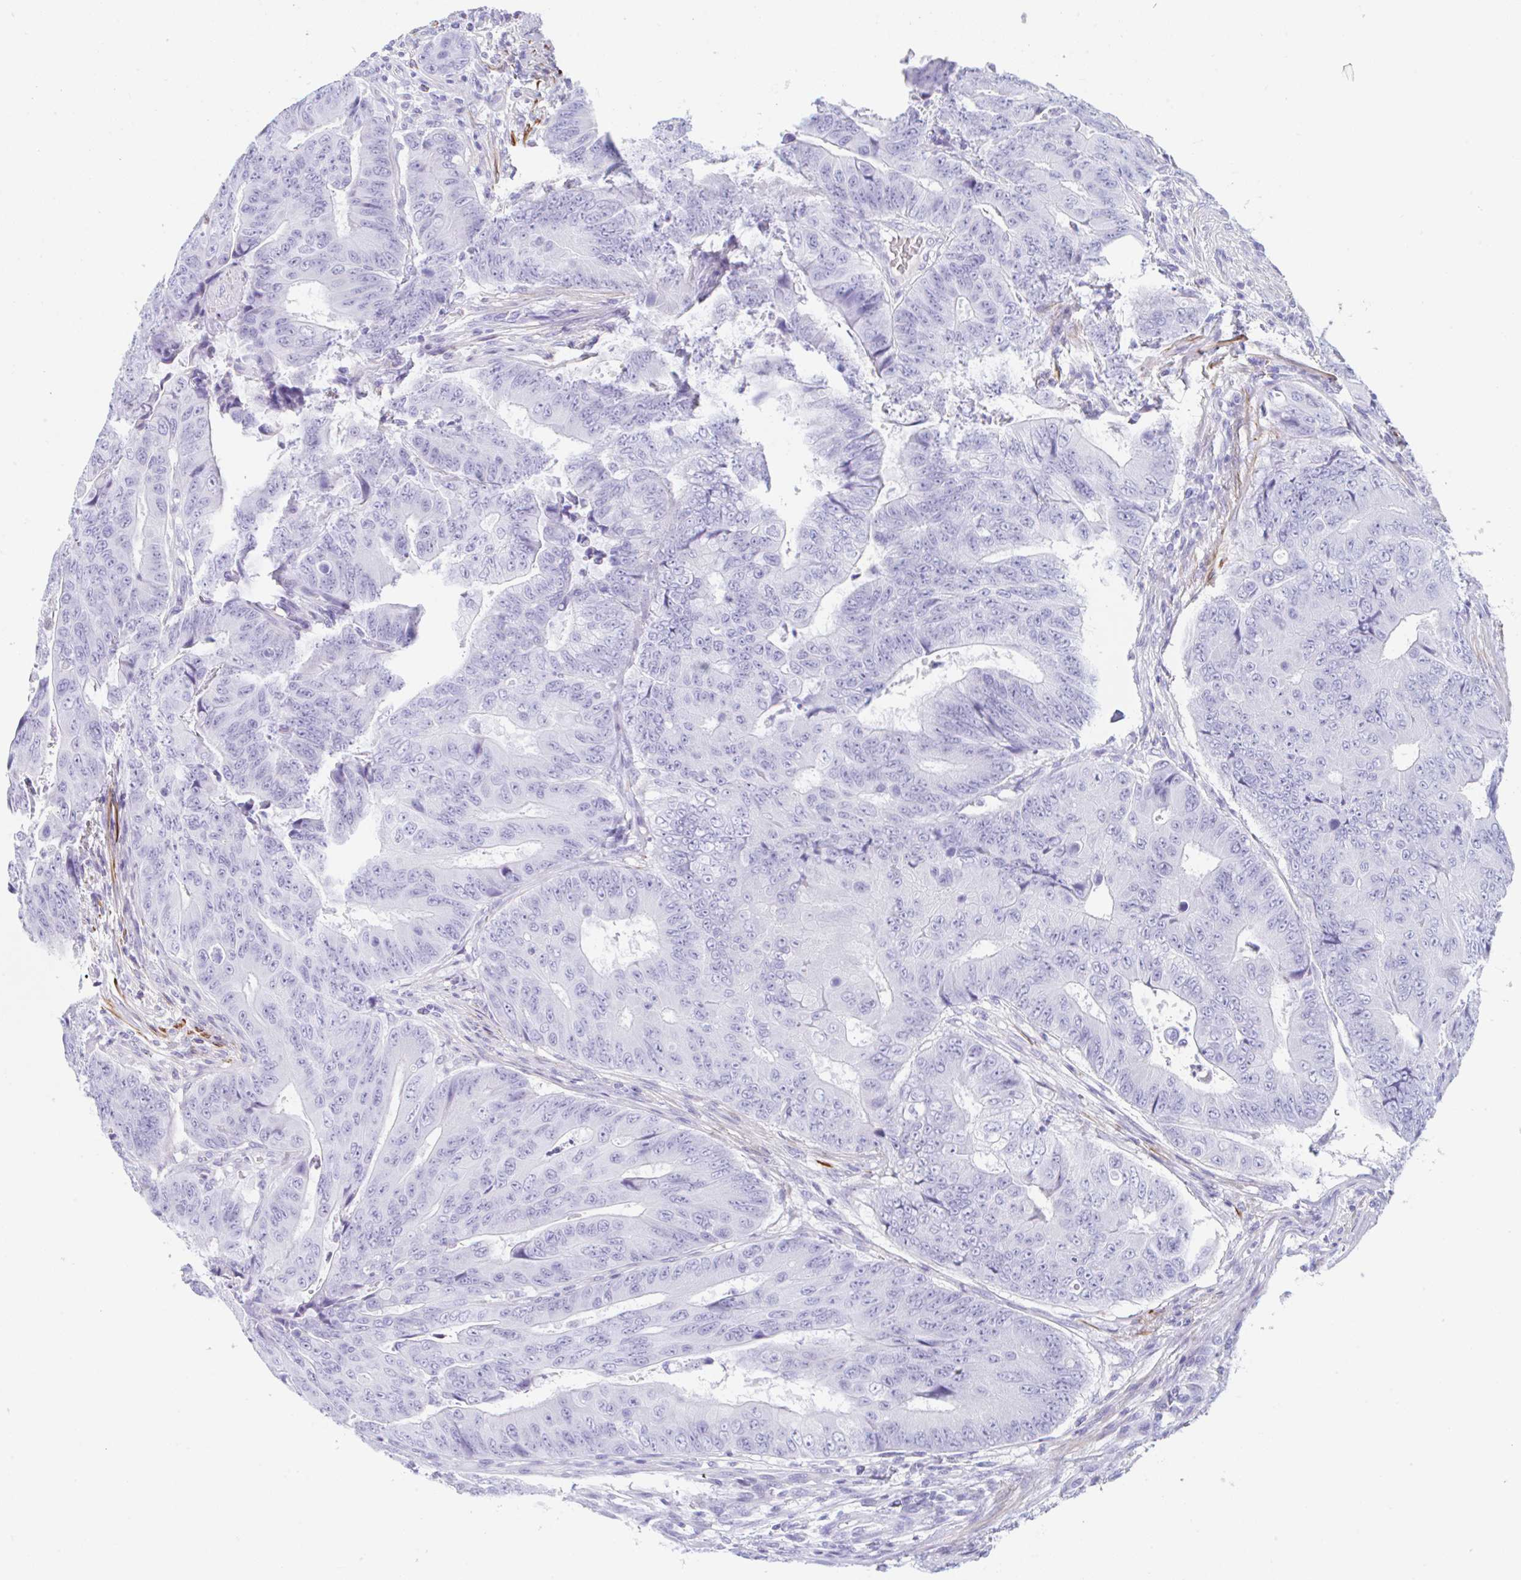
{"staining": {"intensity": "negative", "quantity": "none", "location": "none"}, "tissue": "colorectal cancer", "cell_type": "Tumor cells", "image_type": "cancer", "snomed": [{"axis": "morphology", "description": "Adenocarcinoma, NOS"}, {"axis": "topography", "description": "Colon"}], "caption": "Immunohistochemistry photomicrograph of adenocarcinoma (colorectal) stained for a protein (brown), which demonstrates no expression in tumor cells. The staining is performed using DAB brown chromogen with nuclei counter-stained in using hematoxylin.", "gene": "TAS2R41", "patient": {"sex": "female", "age": 48}}